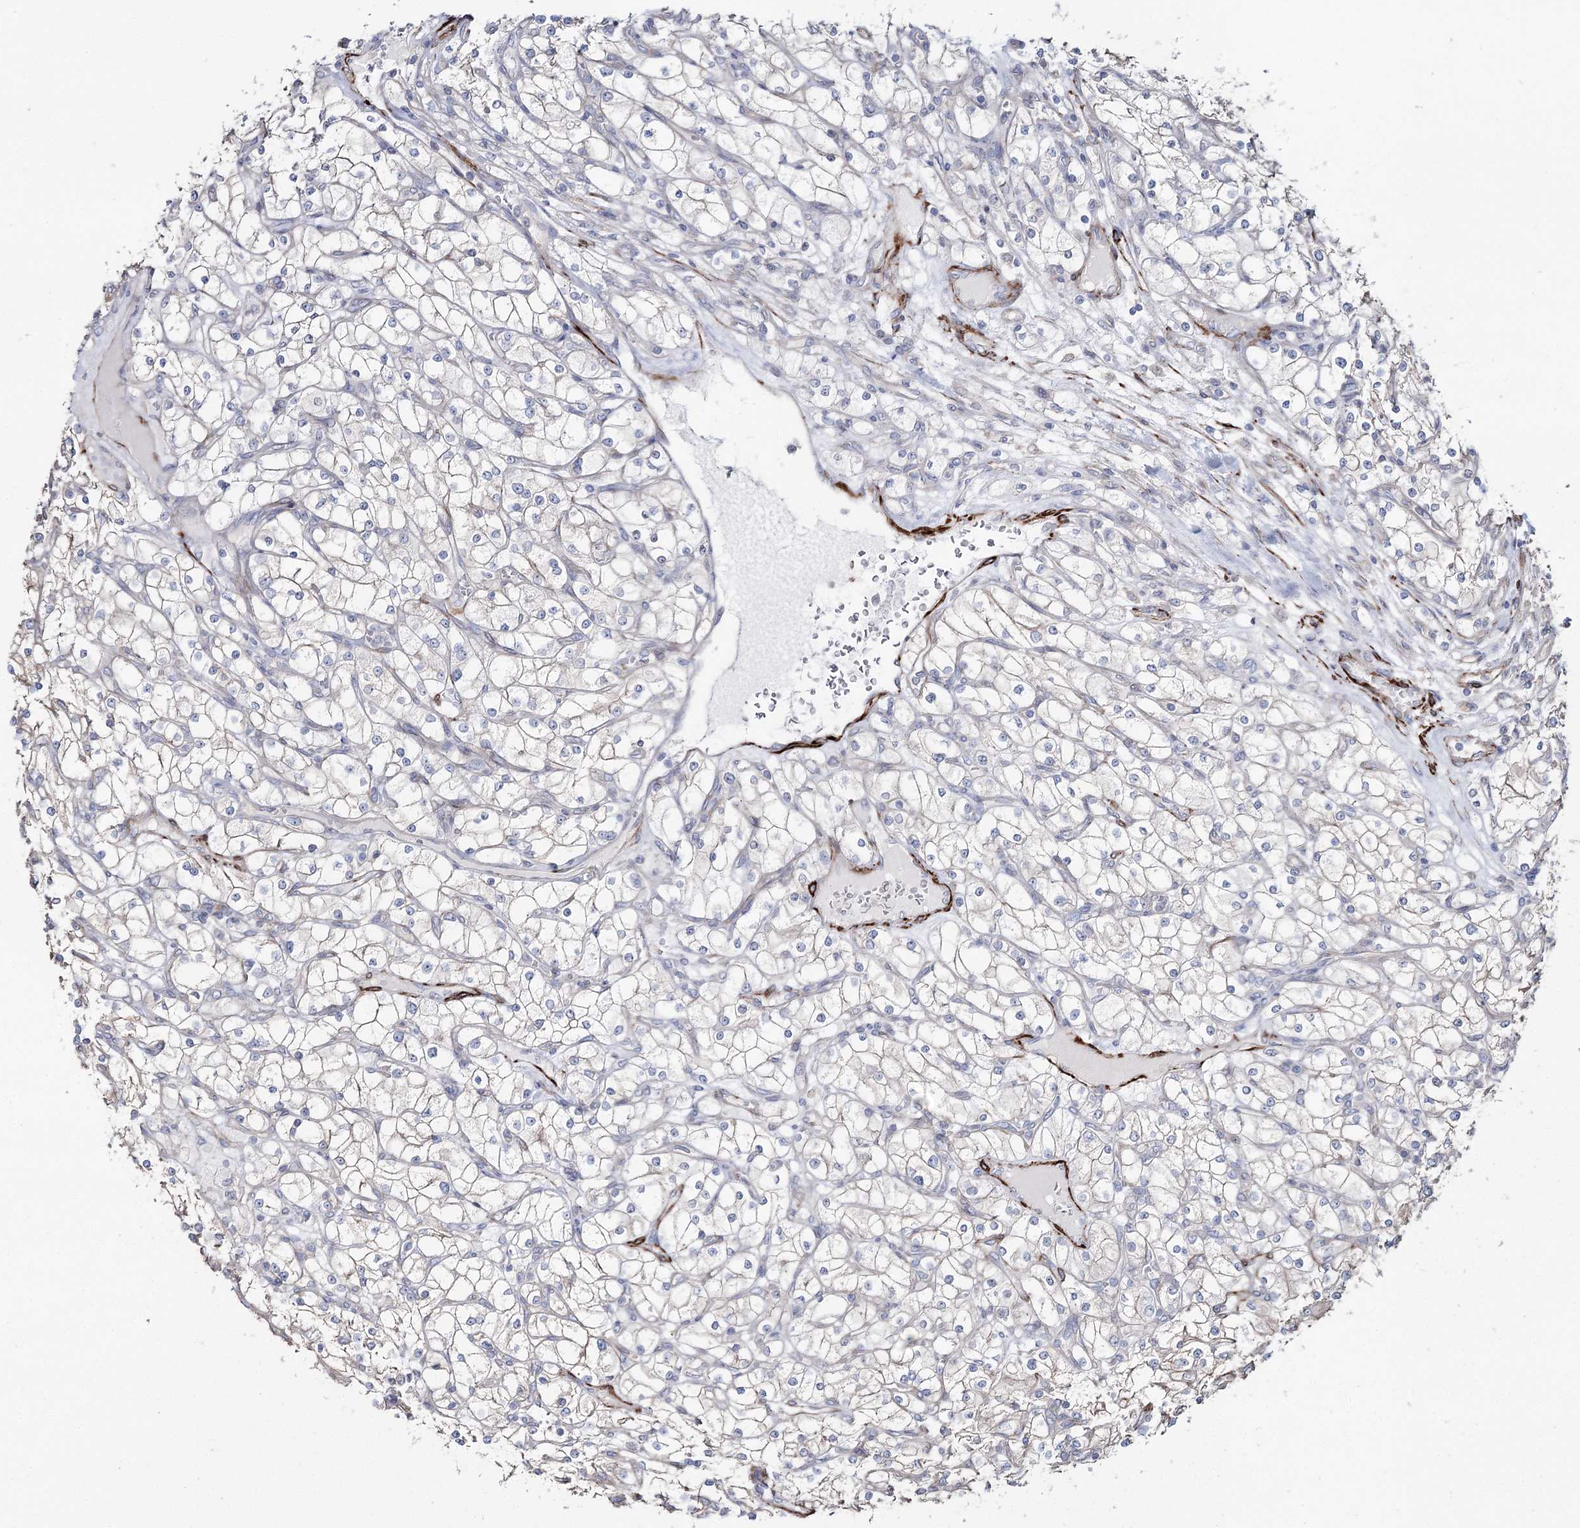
{"staining": {"intensity": "negative", "quantity": "none", "location": "none"}, "tissue": "renal cancer", "cell_type": "Tumor cells", "image_type": "cancer", "snomed": [{"axis": "morphology", "description": "Adenocarcinoma, NOS"}, {"axis": "topography", "description": "Kidney"}], "caption": "Image shows no protein expression in tumor cells of renal adenocarcinoma tissue.", "gene": "SUMF1", "patient": {"sex": "male", "age": 80}}